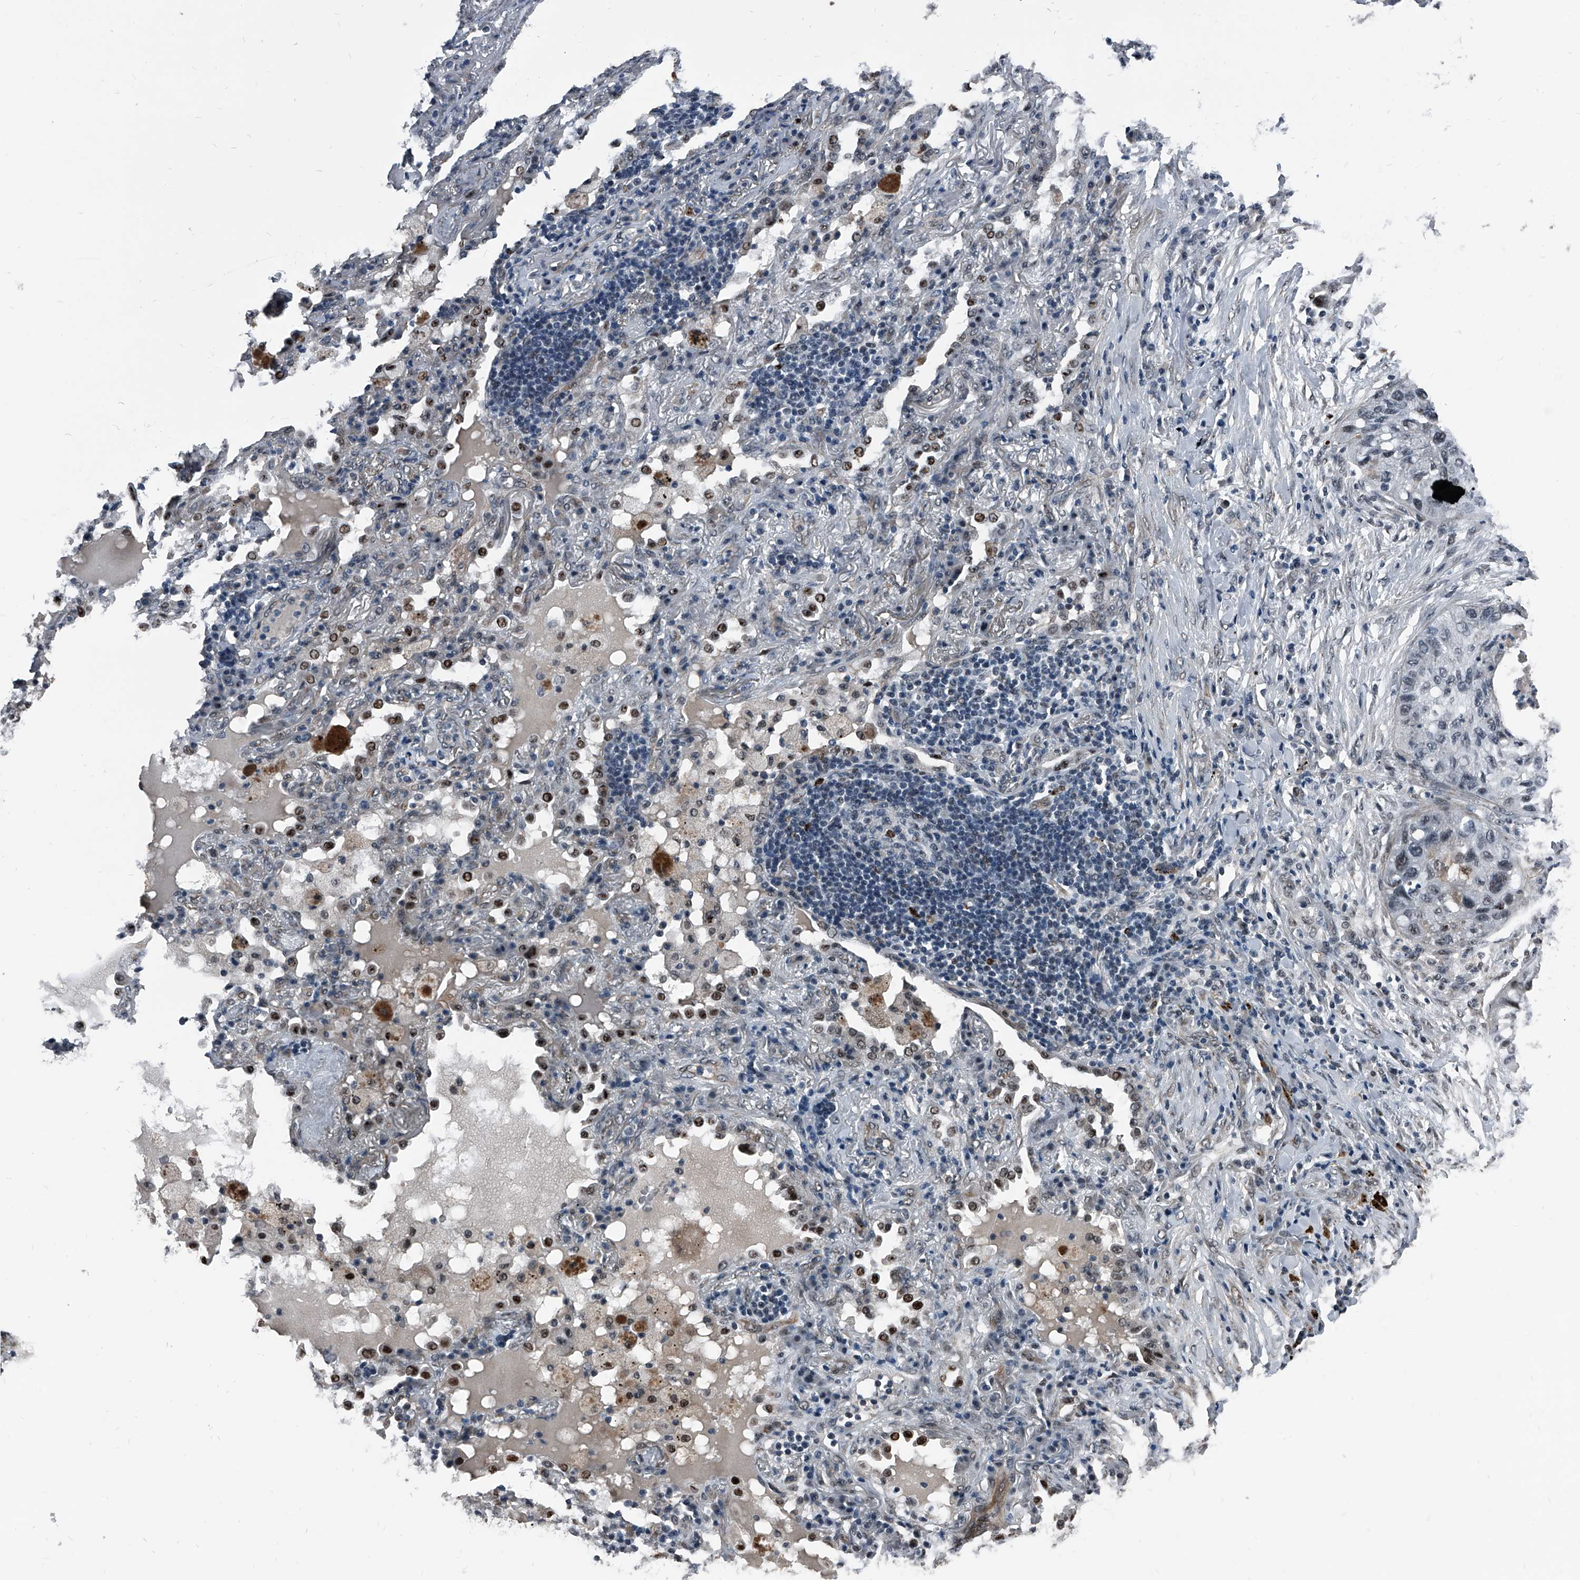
{"staining": {"intensity": "negative", "quantity": "none", "location": "none"}, "tissue": "lung cancer", "cell_type": "Tumor cells", "image_type": "cancer", "snomed": [{"axis": "morphology", "description": "Squamous cell carcinoma, NOS"}, {"axis": "topography", "description": "Lung"}], "caption": "IHC histopathology image of neoplastic tissue: human squamous cell carcinoma (lung) stained with DAB shows no significant protein positivity in tumor cells.", "gene": "MEN1", "patient": {"sex": "female", "age": 63}}